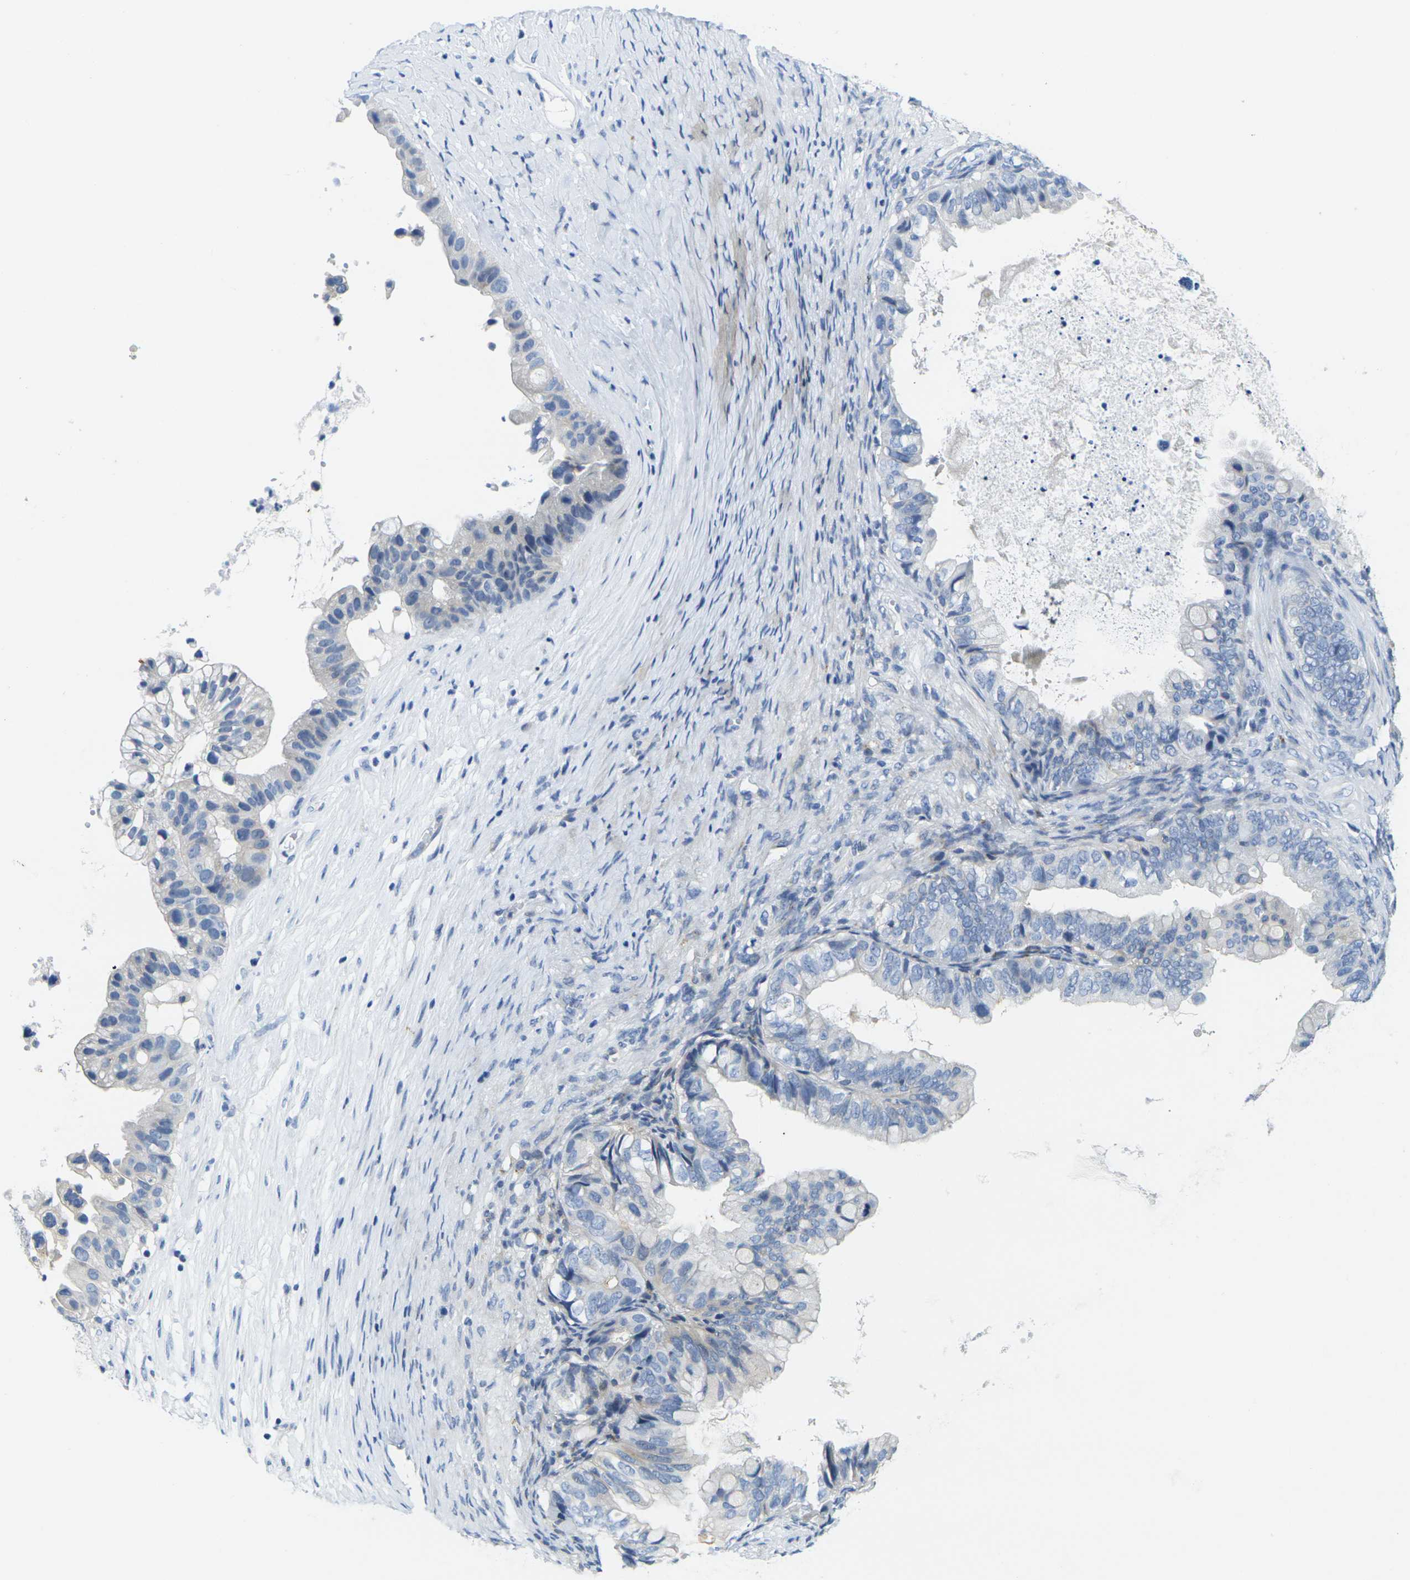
{"staining": {"intensity": "negative", "quantity": "none", "location": "none"}, "tissue": "ovarian cancer", "cell_type": "Tumor cells", "image_type": "cancer", "snomed": [{"axis": "morphology", "description": "Cystadenocarcinoma, mucinous, NOS"}, {"axis": "topography", "description": "Ovary"}], "caption": "Tumor cells are negative for protein expression in human ovarian mucinous cystadenocarcinoma.", "gene": "CRK", "patient": {"sex": "female", "age": 80}}